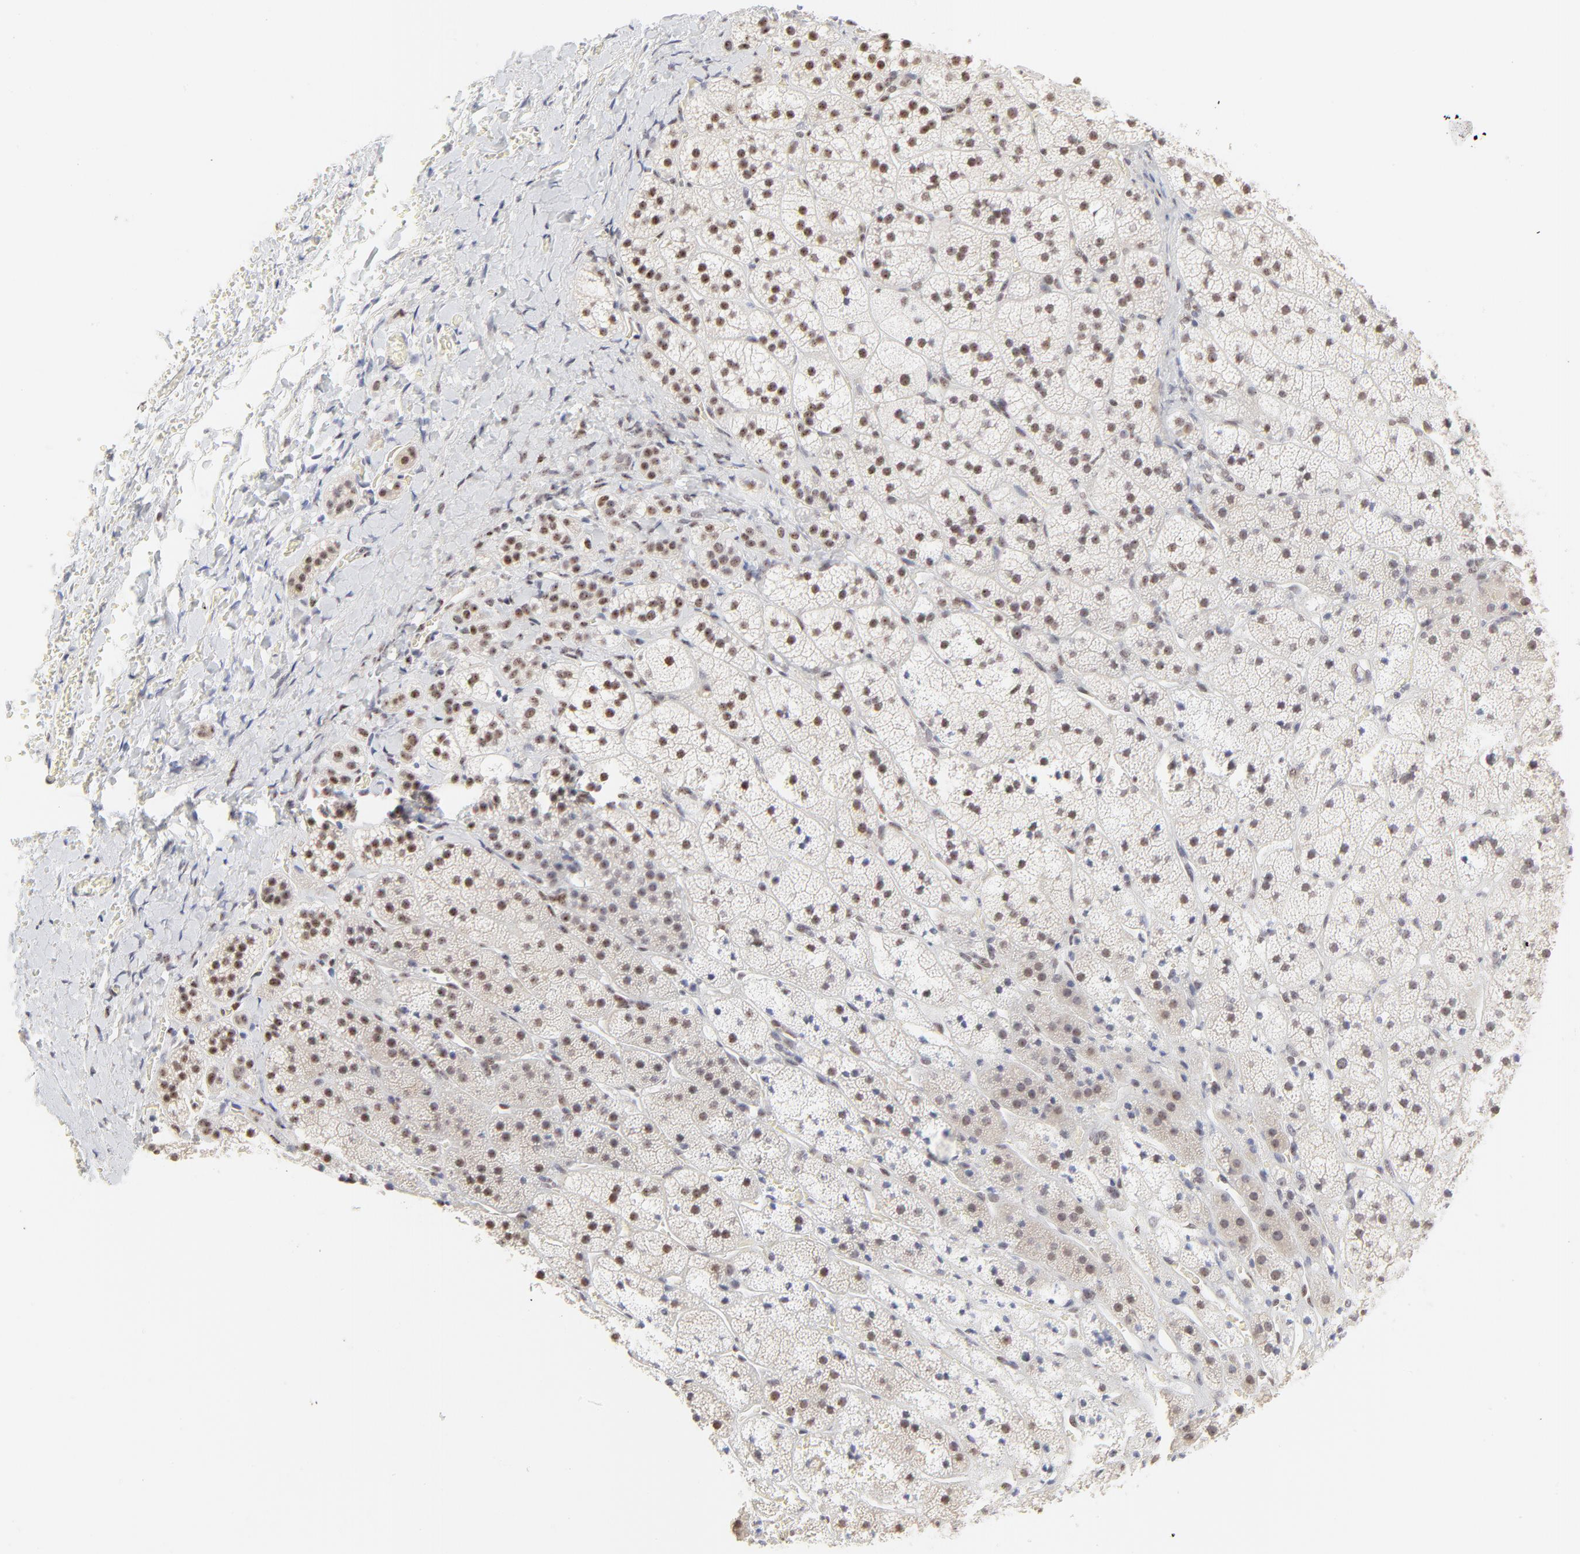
{"staining": {"intensity": "moderate", "quantity": "25%-75%", "location": "nuclear"}, "tissue": "adrenal gland", "cell_type": "Glandular cells", "image_type": "normal", "snomed": [{"axis": "morphology", "description": "Normal tissue, NOS"}, {"axis": "topography", "description": "Adrenal gland"}], "caption": "A histopathology image showing moderate nuclear staining in about 25%-75% of glandular cells in benign adrenal gland, as visualized by brown immunohistochemical staining.", "gene": "NFIL3", "patient": {"sex": "female", "age": 44}}